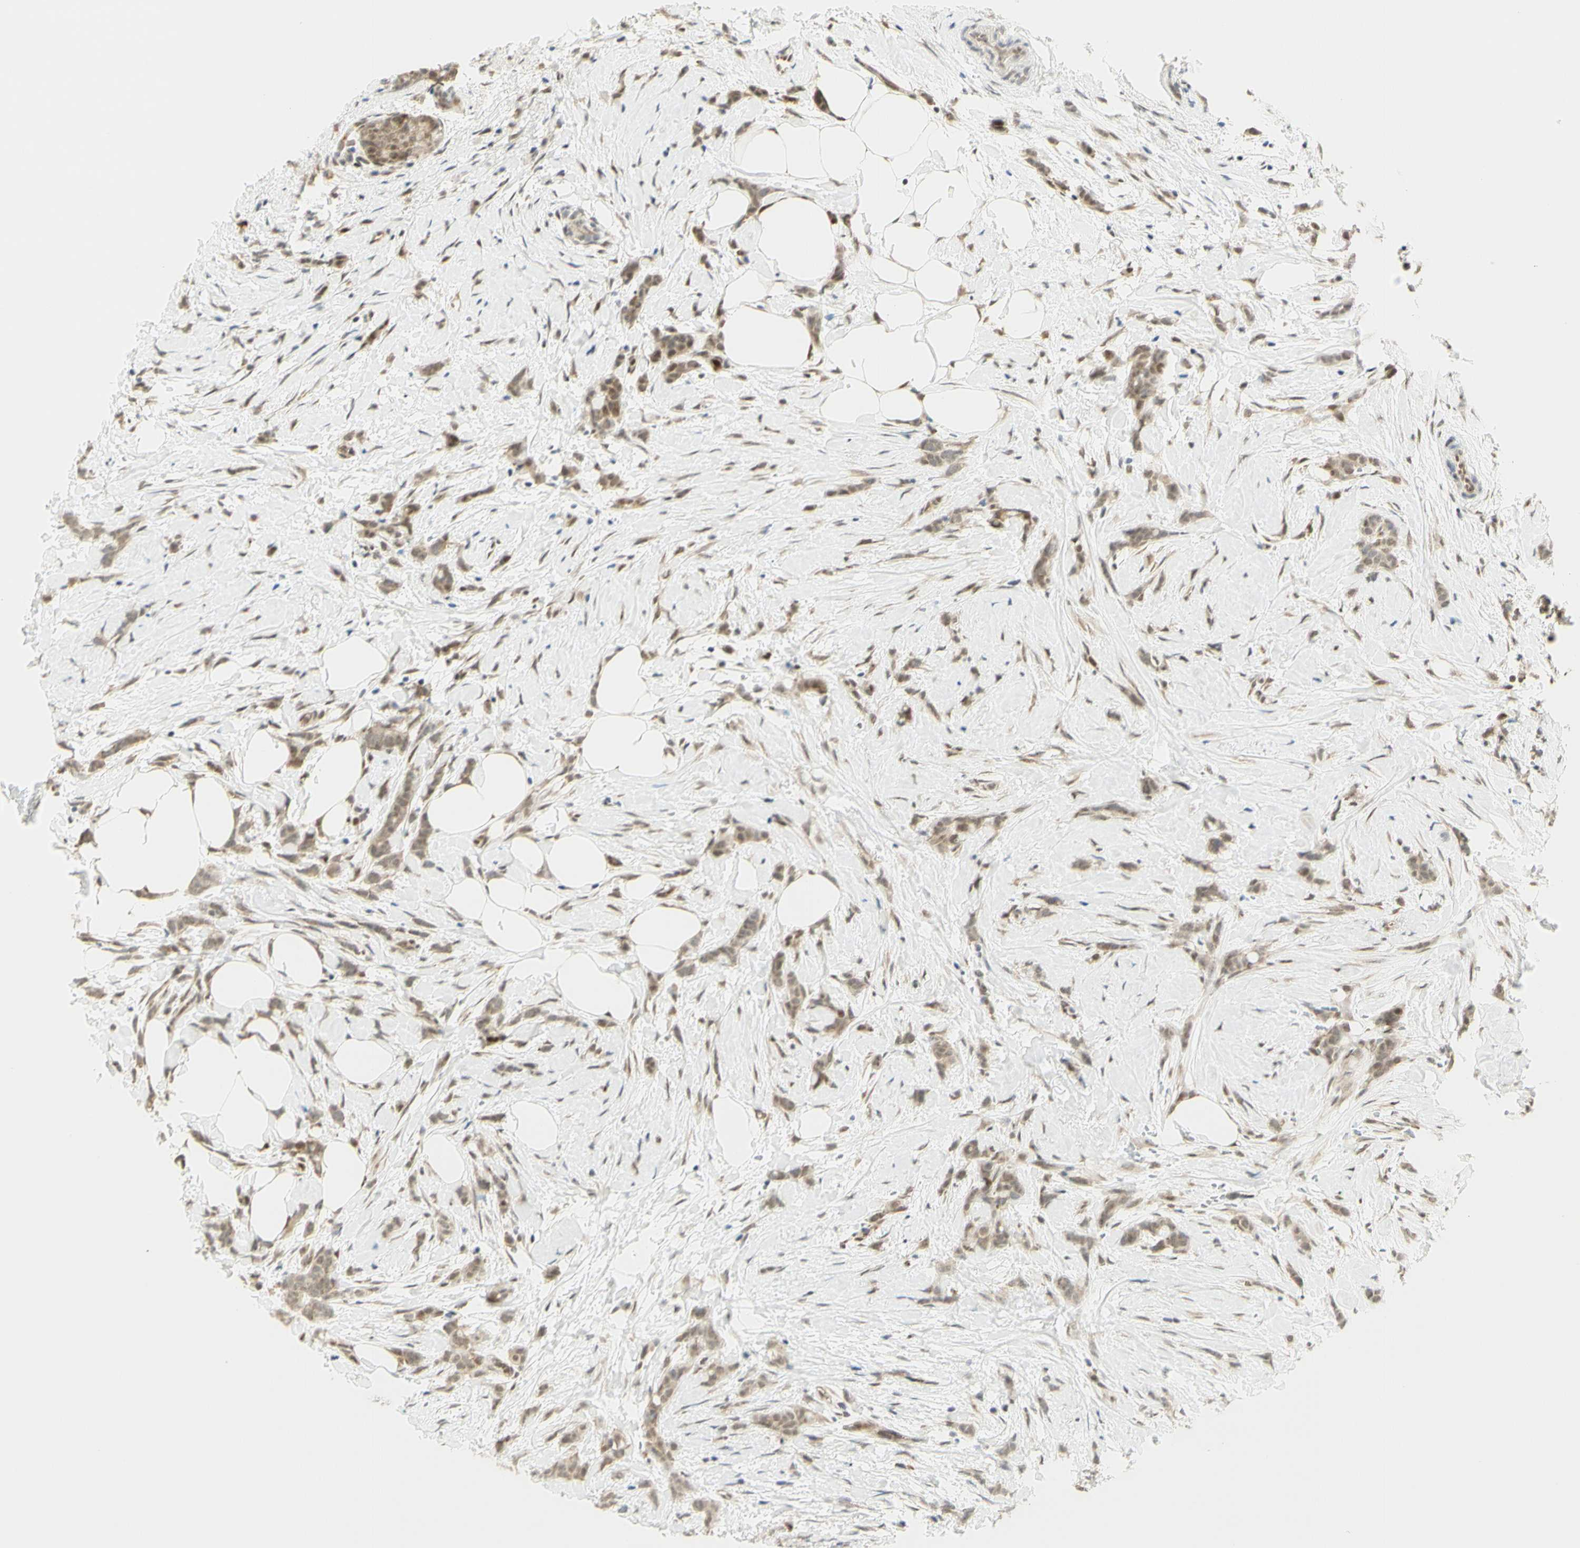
{"staining": {"intensity": "moderate", "quantity": ">75%", "location": "cytoplasmic/membranous,nuclear"}, "tissue": "breast cancer", "cell_type": "Tumor cells", "image_type": "cancer", "snomed": [{"axis": "morphology", "description": "Lobular carcinoma, in situ"}, {"axis": "morphology", "description": "Lobular carcinoma"}, {"axis": "topography", "description": "Breast"}], "caption": "A brown stain highlights moderate cytoplasmic/membranous and nuclear expression of a protein in breast cancer tumor cells.", "gene": "DDX1", "patient": {"sex": "female", "age": 41}}